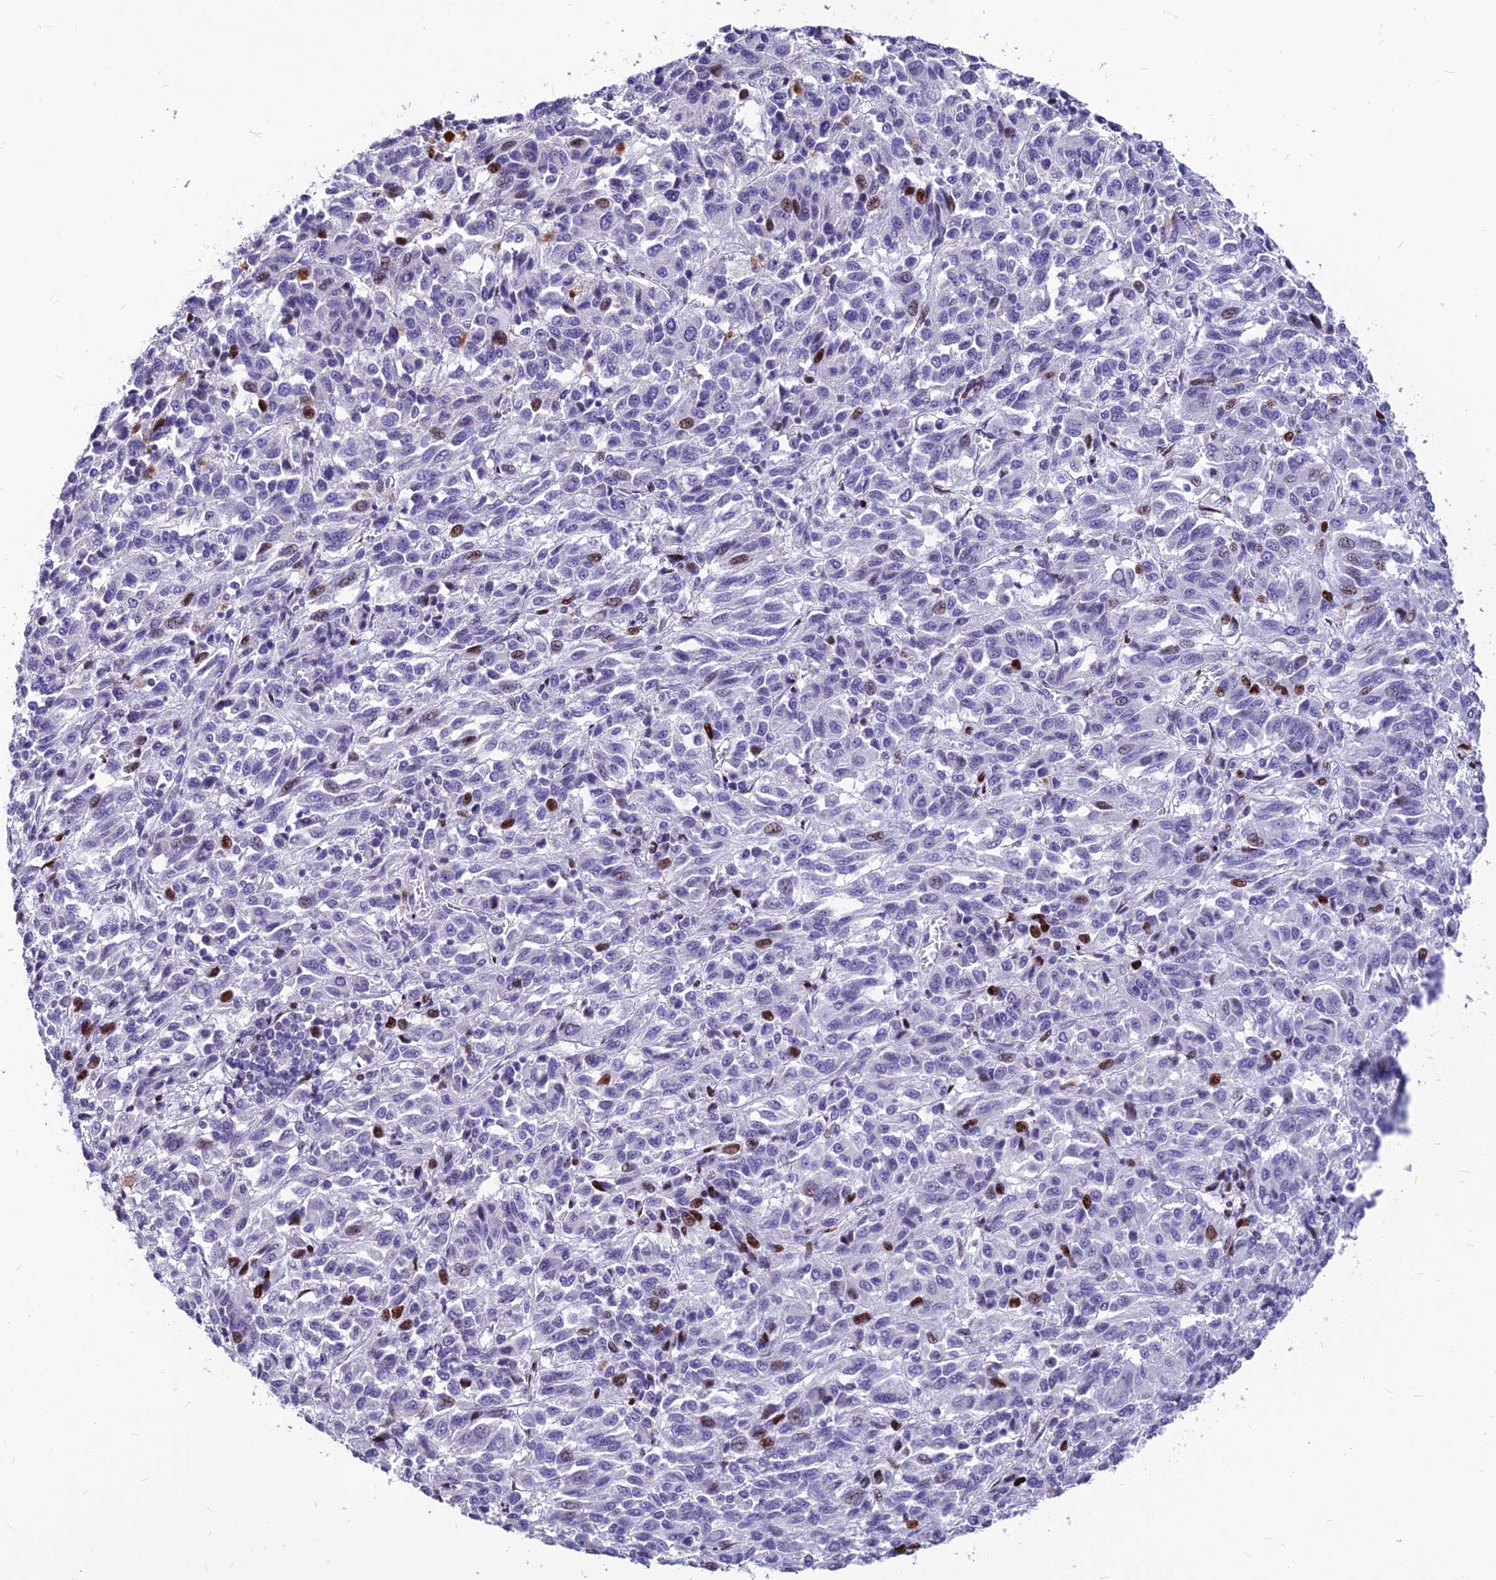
{"staining": {"intensity": "moderate", "quantity": "<25%", "location": "nuclear"}, "tissue": "melanoma", "cell_type": "Tumor cells", "image_type": "cancer", "snomed": [{"axis": "morphology", "description": "Malignant melanoma, Metastatic site"}, {"axis": "topography", "description": "Lung"}], "caption": "Melanoma stained for a protein (brown) shows moderate nuclear positive positivity in approximately <25% of tumor cells.", "gene": "PRPS1", "patient": {"sex": "male", "age": 64}}